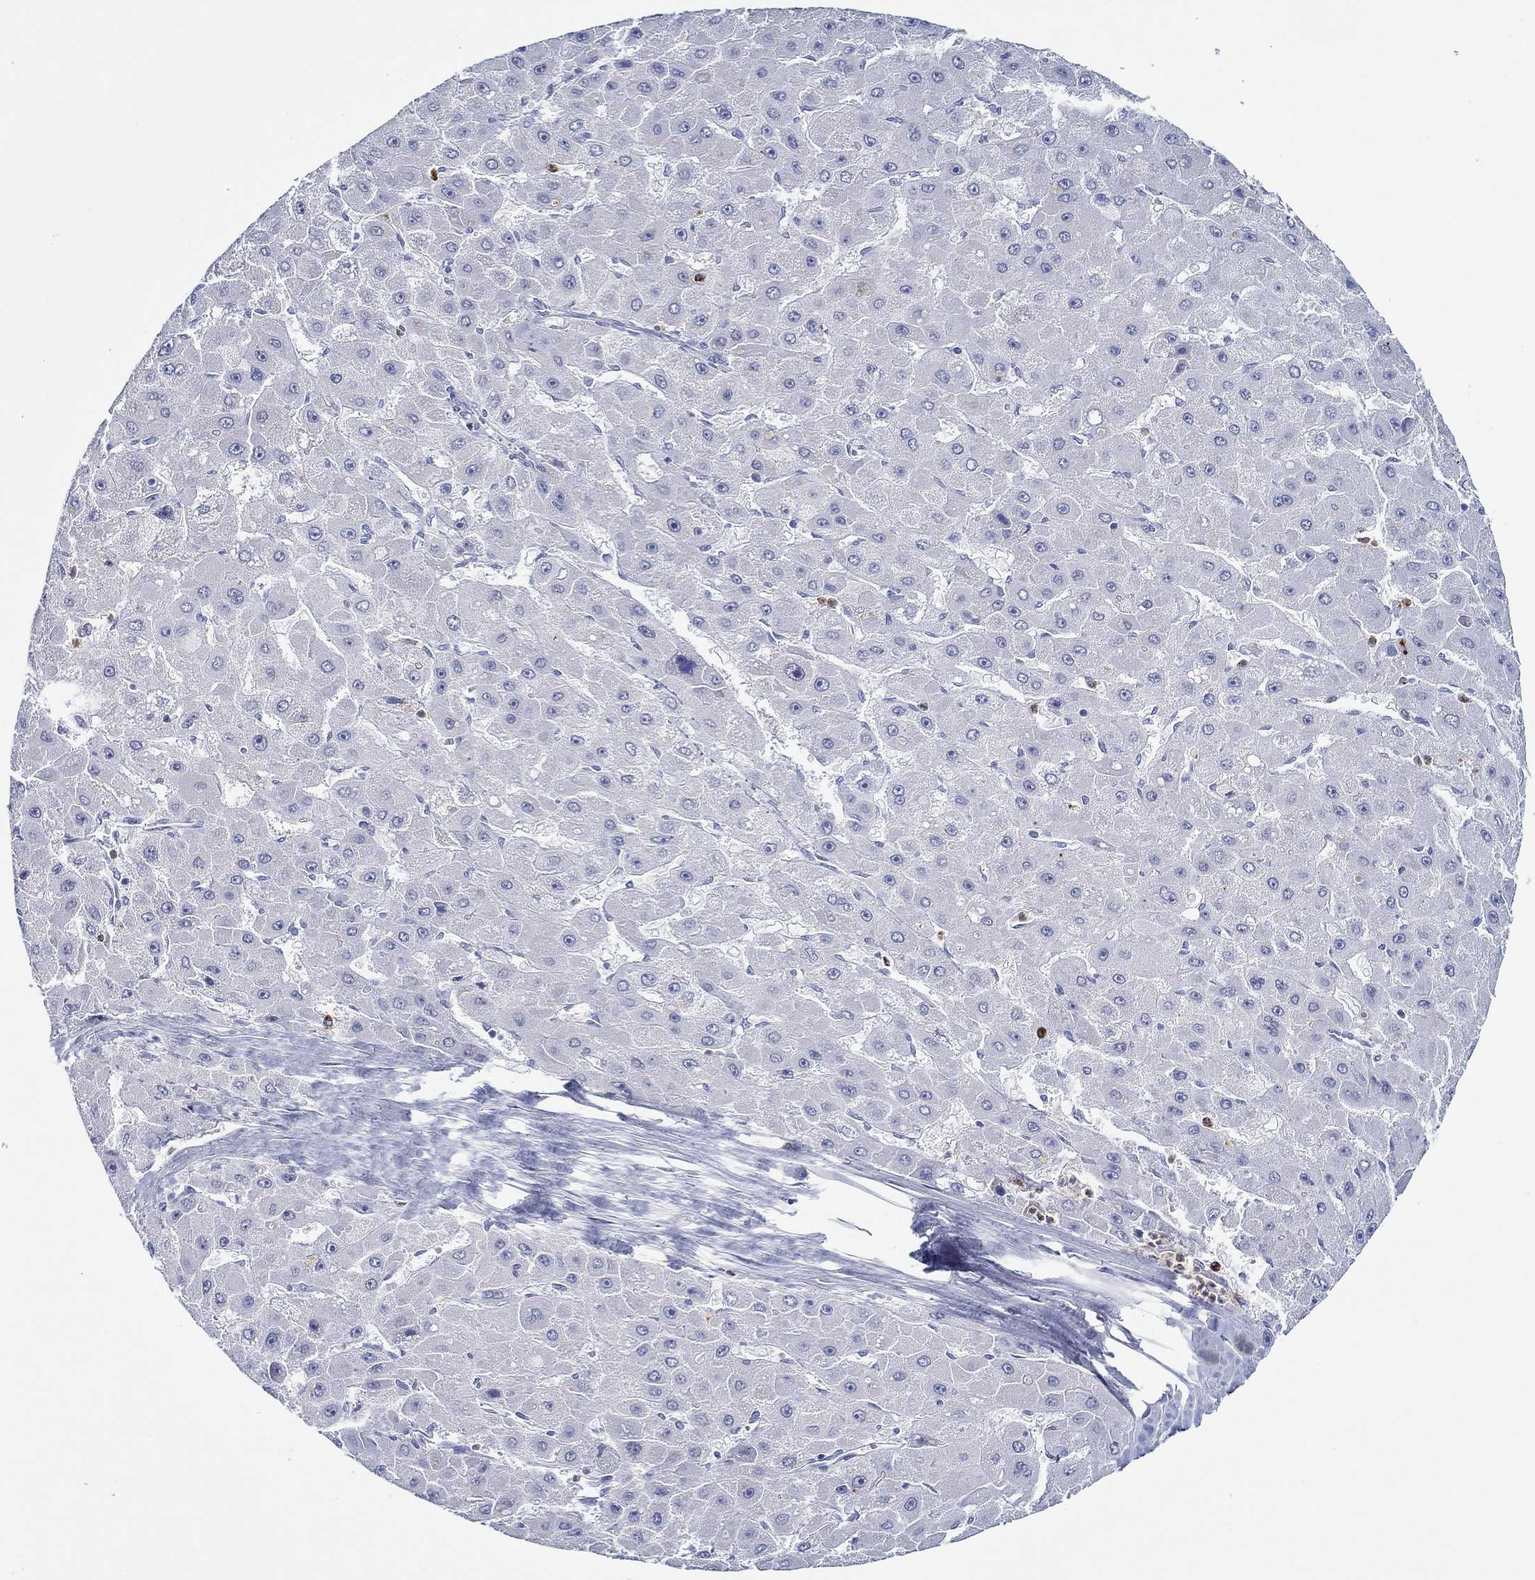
{"staining": {"intensity": "negative", "quantity": "none", "location": "none"}, "tissue": "liver cancer", "cell_type": "Tumor cells", "image_type": "cancer", "snomed": [{"axis": "morphology", "description": "Carcinoma, Hepatocellular, NOS"}, {"axis": "topography", "description": "Liver"}], "caption": "Tumor cells are negative for protein expression in human liver cancer (hepatocellular carcinoma).", "gene": "EPX", "patient": {"sex": "female", "age": 25}}